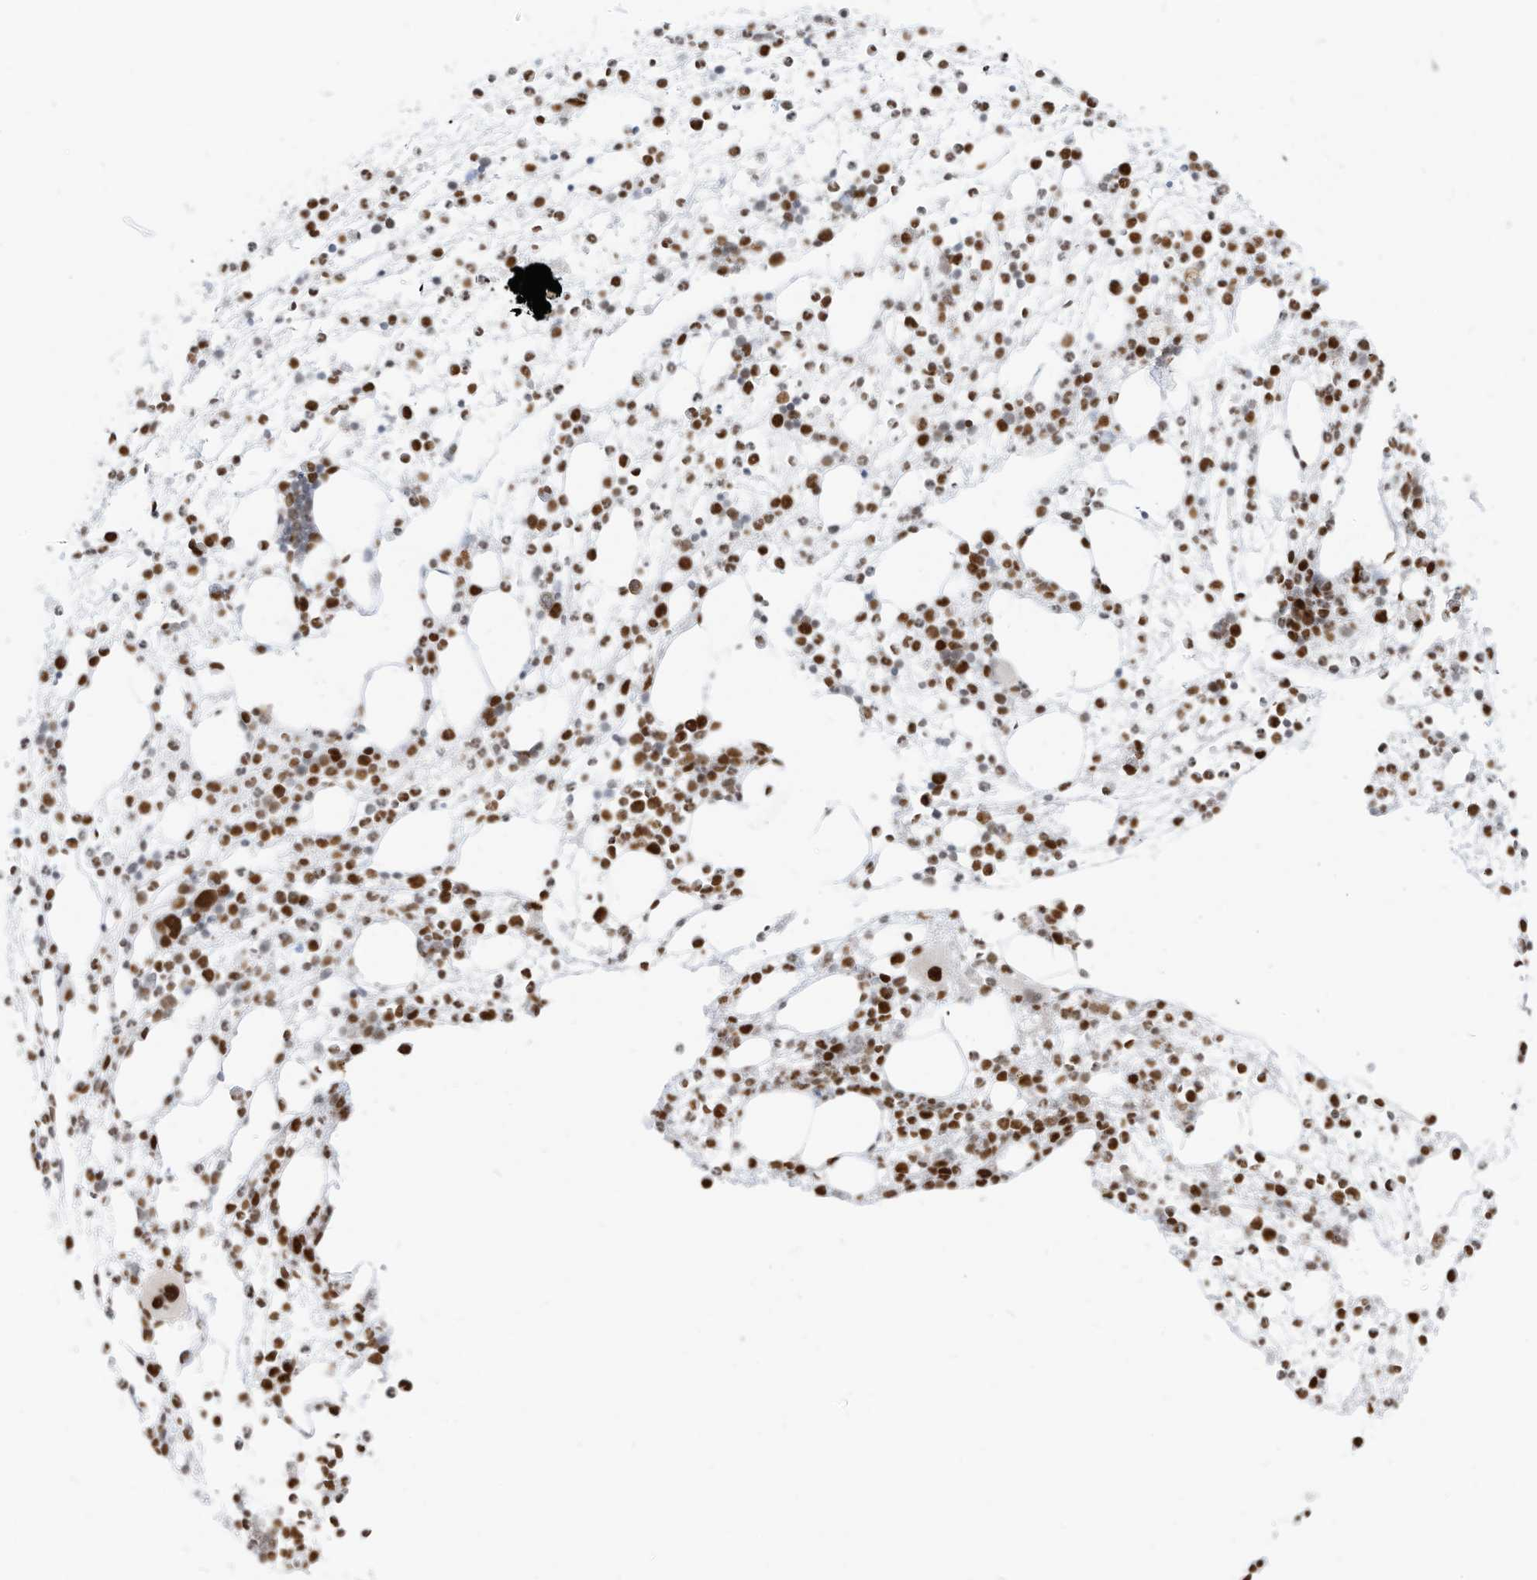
{"staining": {"intensity": "strong", "quantity": "25%-75%", "location": "nuclear"}, "tissue": "bone marrow", "cell_type": "Hematopoietic cells", "image_type": "normal", "snomed": [{"axis": "morphology", "description": "Normal tissue, NOS"}, {"axis": "topography", "description": "Bone marrow"}], "caption": "Protein analysis of unremarkable bone marrow demonstrates strong nuclear positivity in about 25%-75% of hematopoietic cells.", "gene": "SMARCA2", "patient": {"sex": "male", "age": 54}}